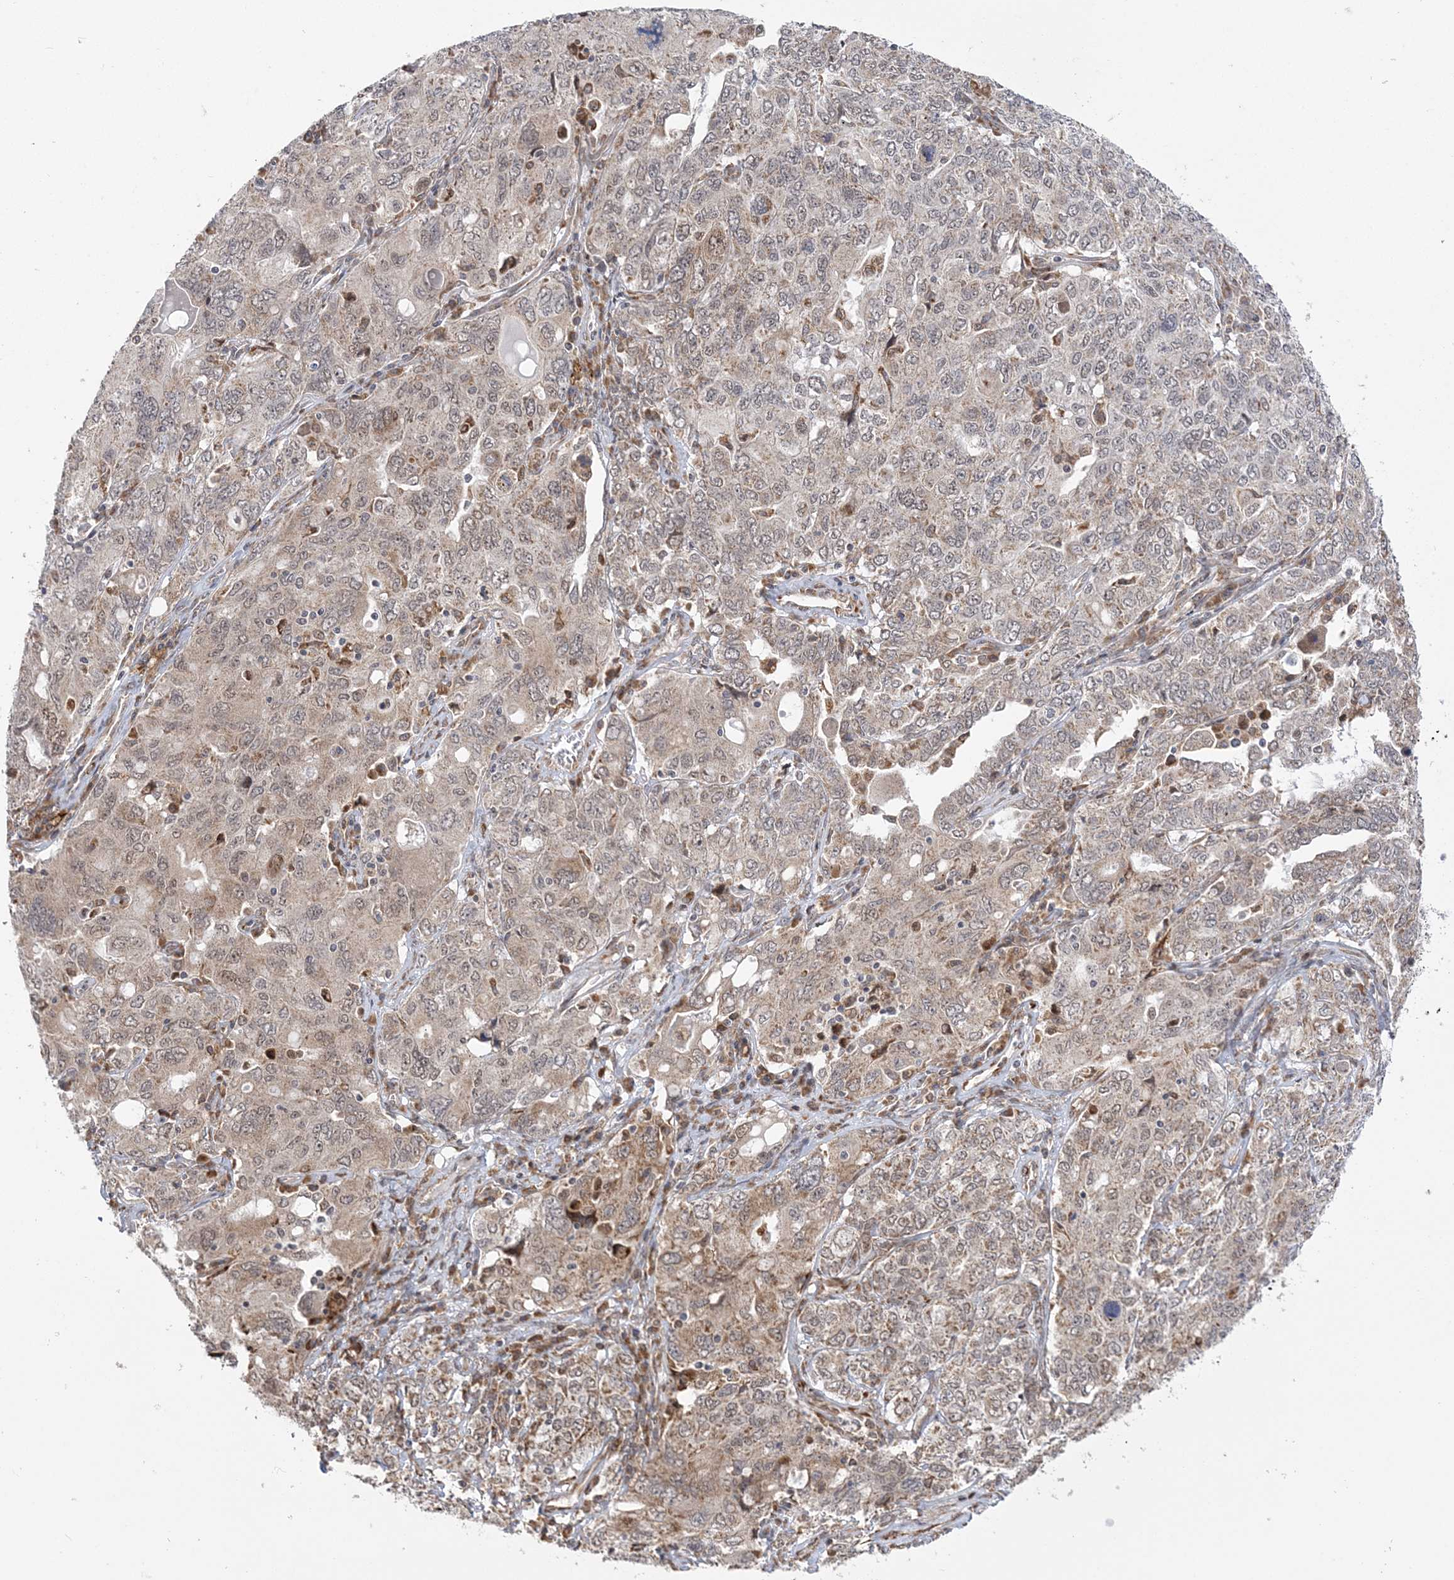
{"staining": {"intensity": "weak", "quantity": ">75%", "location": "cytoplasmic/membranous"}, "tissue": "ovarian cancer", "cell_type": "Tumor cells", "image_type": "cancer", "snomed": [{"axis": "morphology", "description": "Carcinoma, endometroid"}, {"axis": "topography", "description": "Ovary"}], "caption": "There is low levels of weak cytoplasmic/membranous expression in tumor cells of ovarian cancer, as demonstrated by immunohistochemical staining (brown color).", "gene": "MRPL47", "patient": {"sex": "female", "age": 62}}